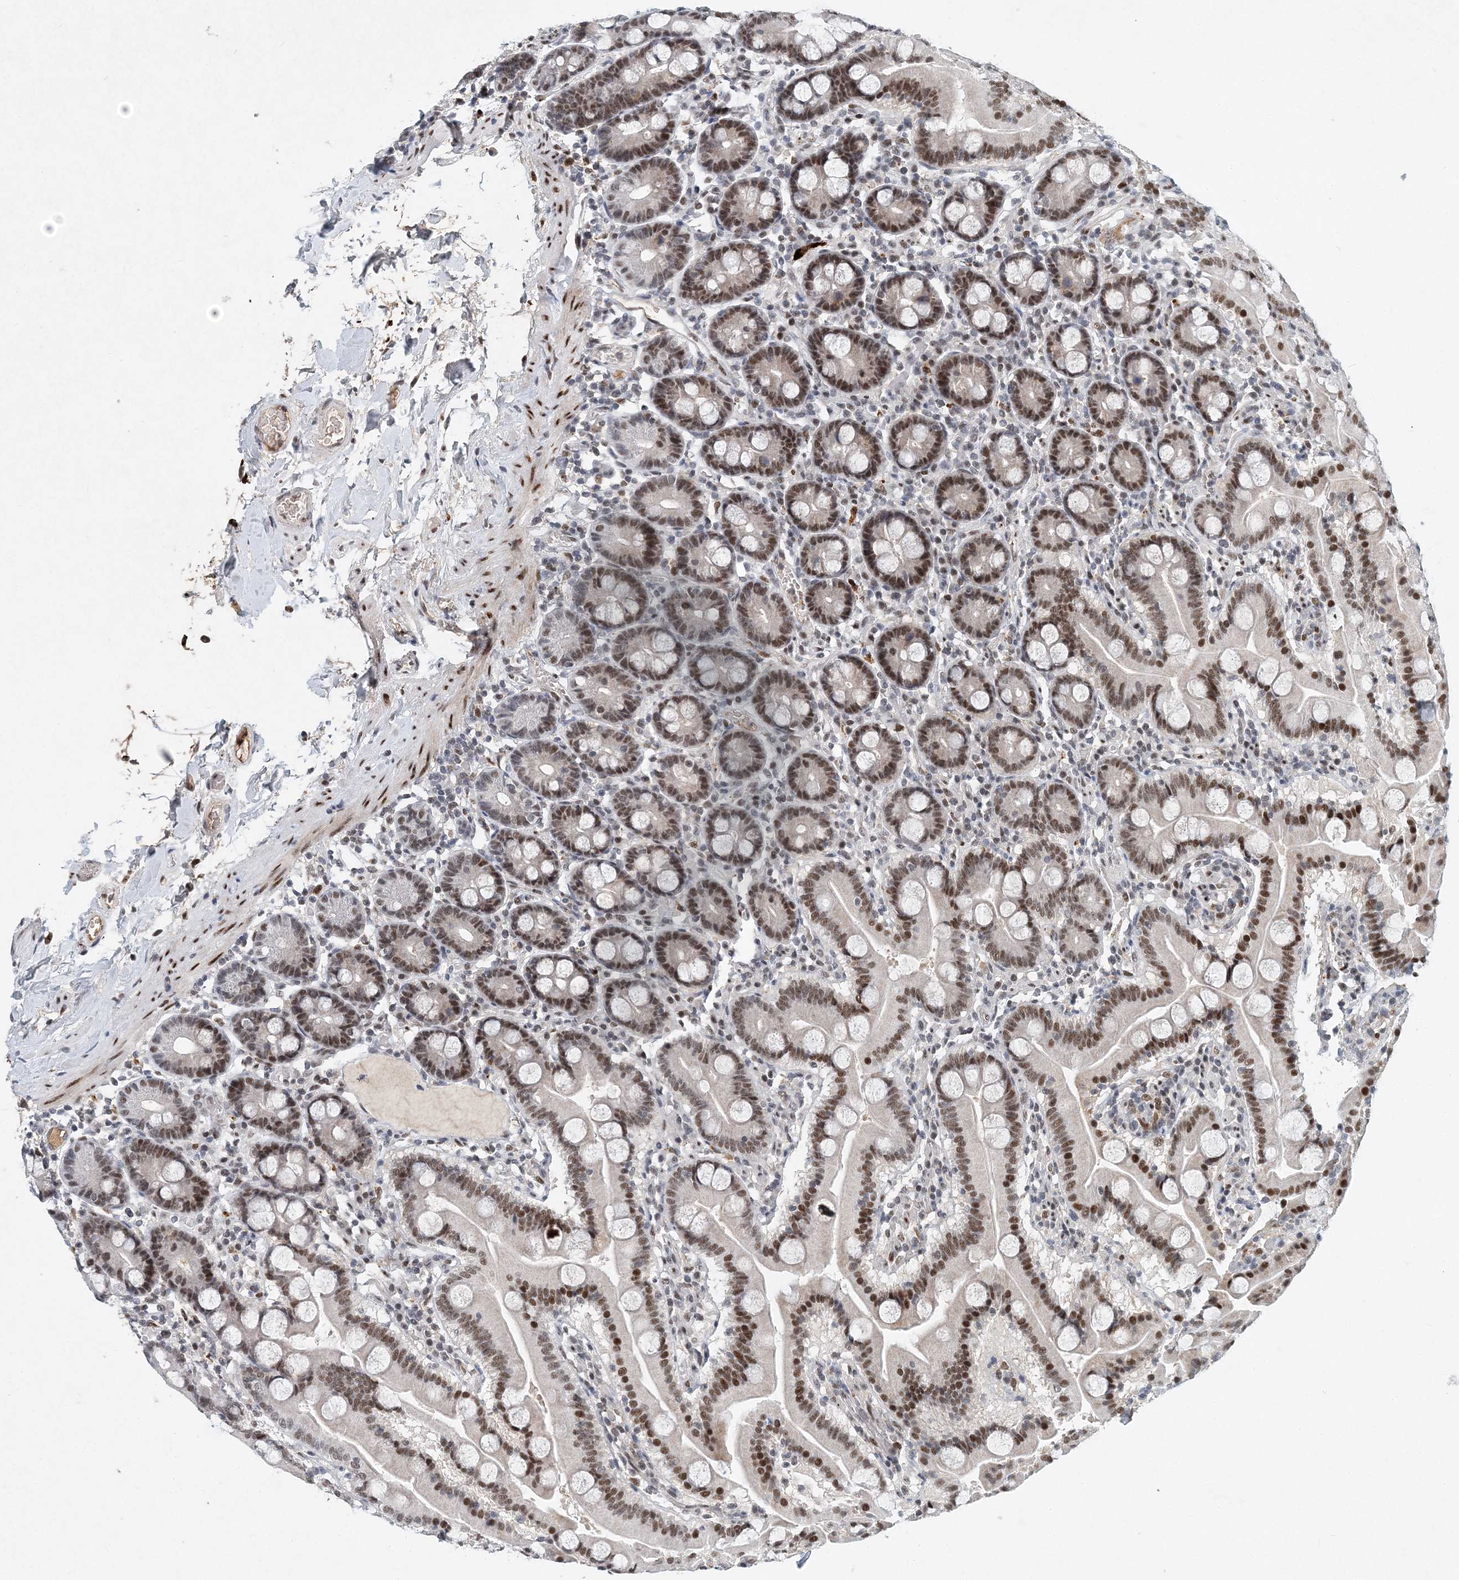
{"staining": {"intensity": "moderate", "quantity": ">75%", "location": "nuclear"}, "tissue": "duodenum", "cell_type": "Glandular cells", "image_type": "normal", "snomed": [{"axis": "morphology", "description": "Normal tissue, NOS"}, {"axis": "topography", "description": "Duodenum"}], "caption": "An IHC photomicrograph of benign tissue is shown. Protein staining in brown shows moderate nuclear positivity in duodenum within glandular cells.", "gene": "KPNA4", "patient": {"sex": "male", "age": 55}}